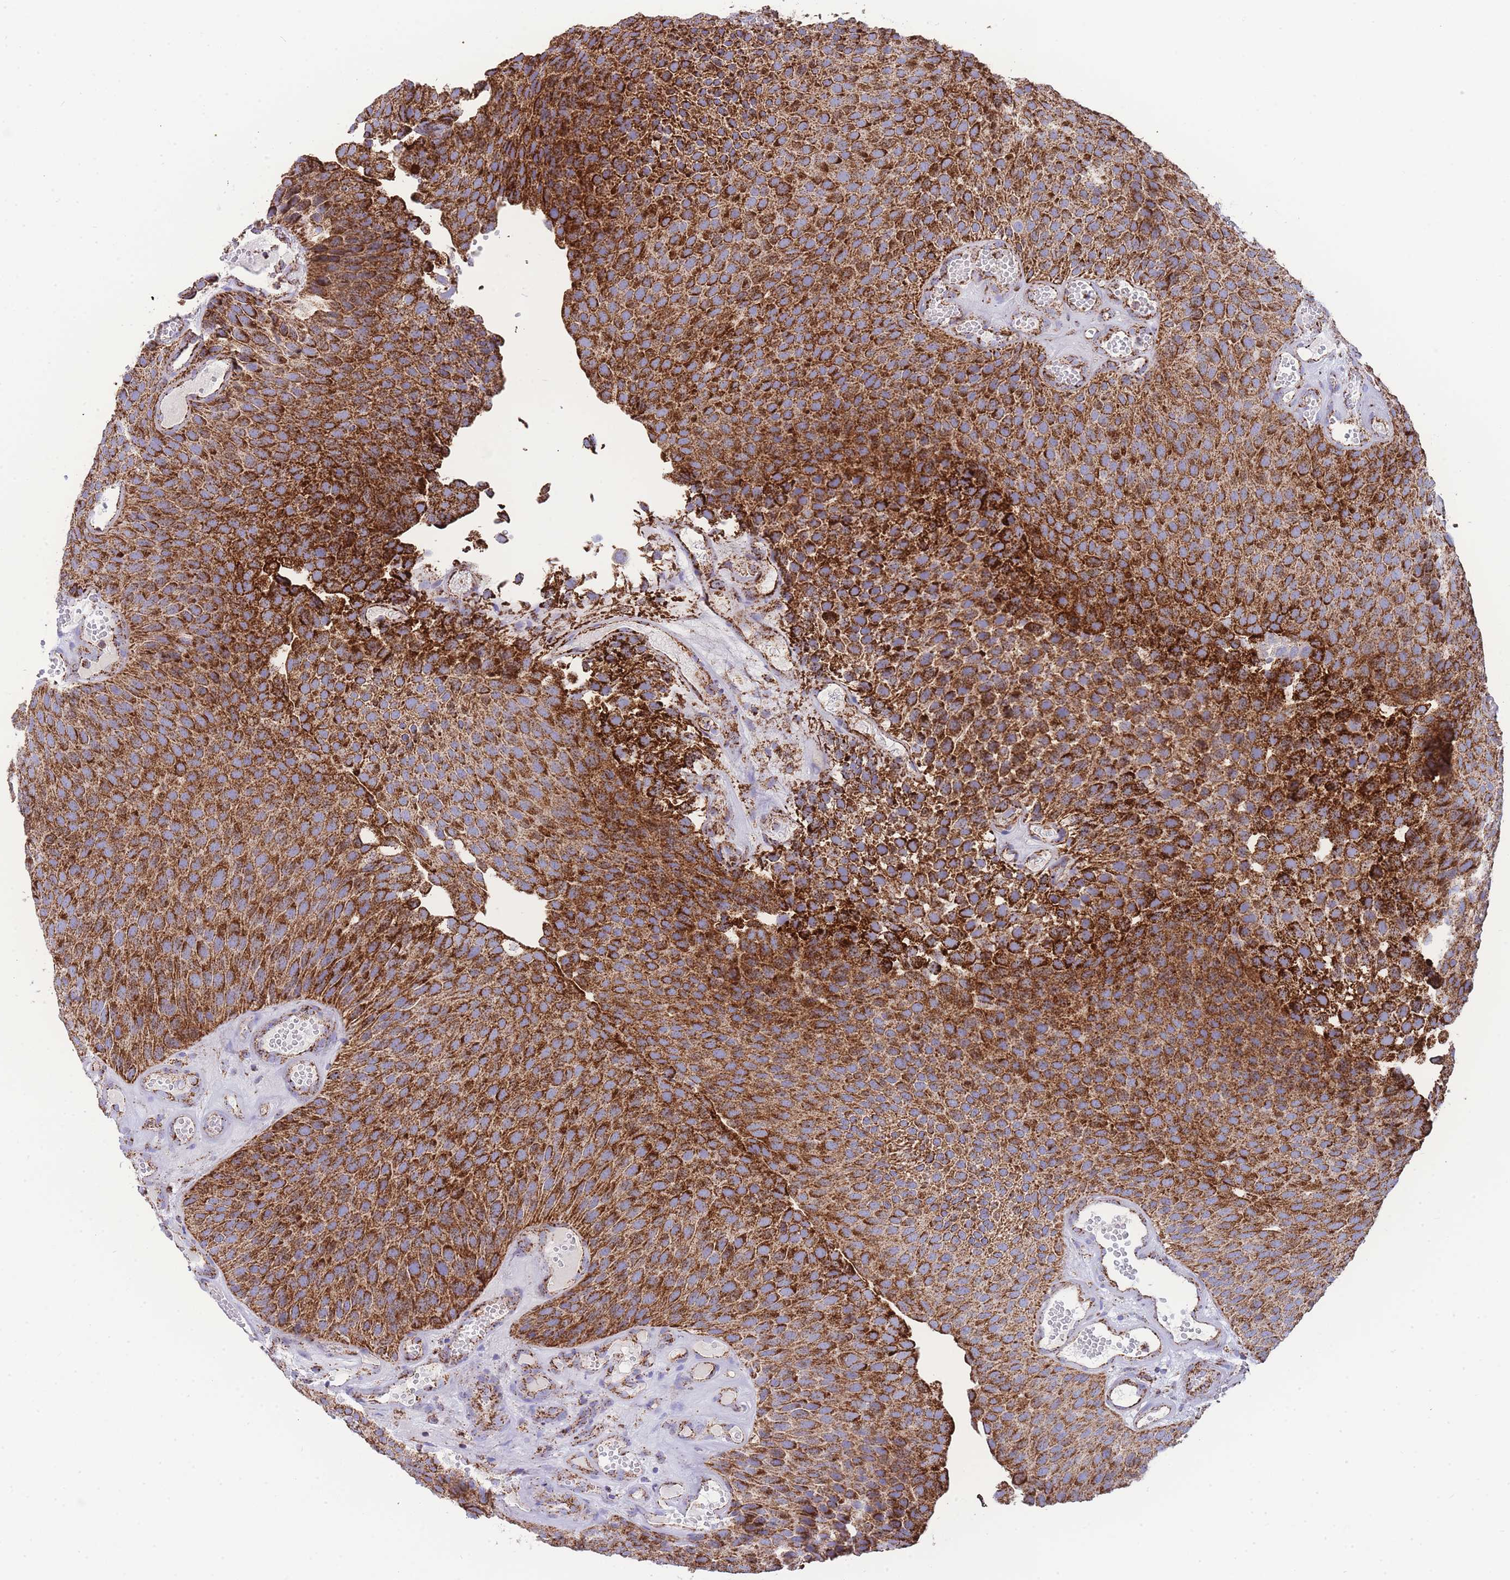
{"staining": {"intensity": "strong", "quantity": ">75%", "location": "cytoplasmic/membranous"}, "tissue": "urothelial cancer", "cell_type": "Tumor cells", "image_type": "cancer", "snomed": [{"axis": "morphology", "description": "Urothelial carcinoma, Low grade"}, {"axis": "topography", "description": "Urinary bladder"}], "caption": "The histopathology image demonstrates staining of urothelial cancer, revealing strong cytoplasmic/membranous protein staining (brown color) within tumor cells. The staining was performed using DAB, with brown indicating positive protein expression. Nuclei are stained blue with hematoxylin.", "gene": "GSTM1", "patient": {"sex": "male", "age": 89}}